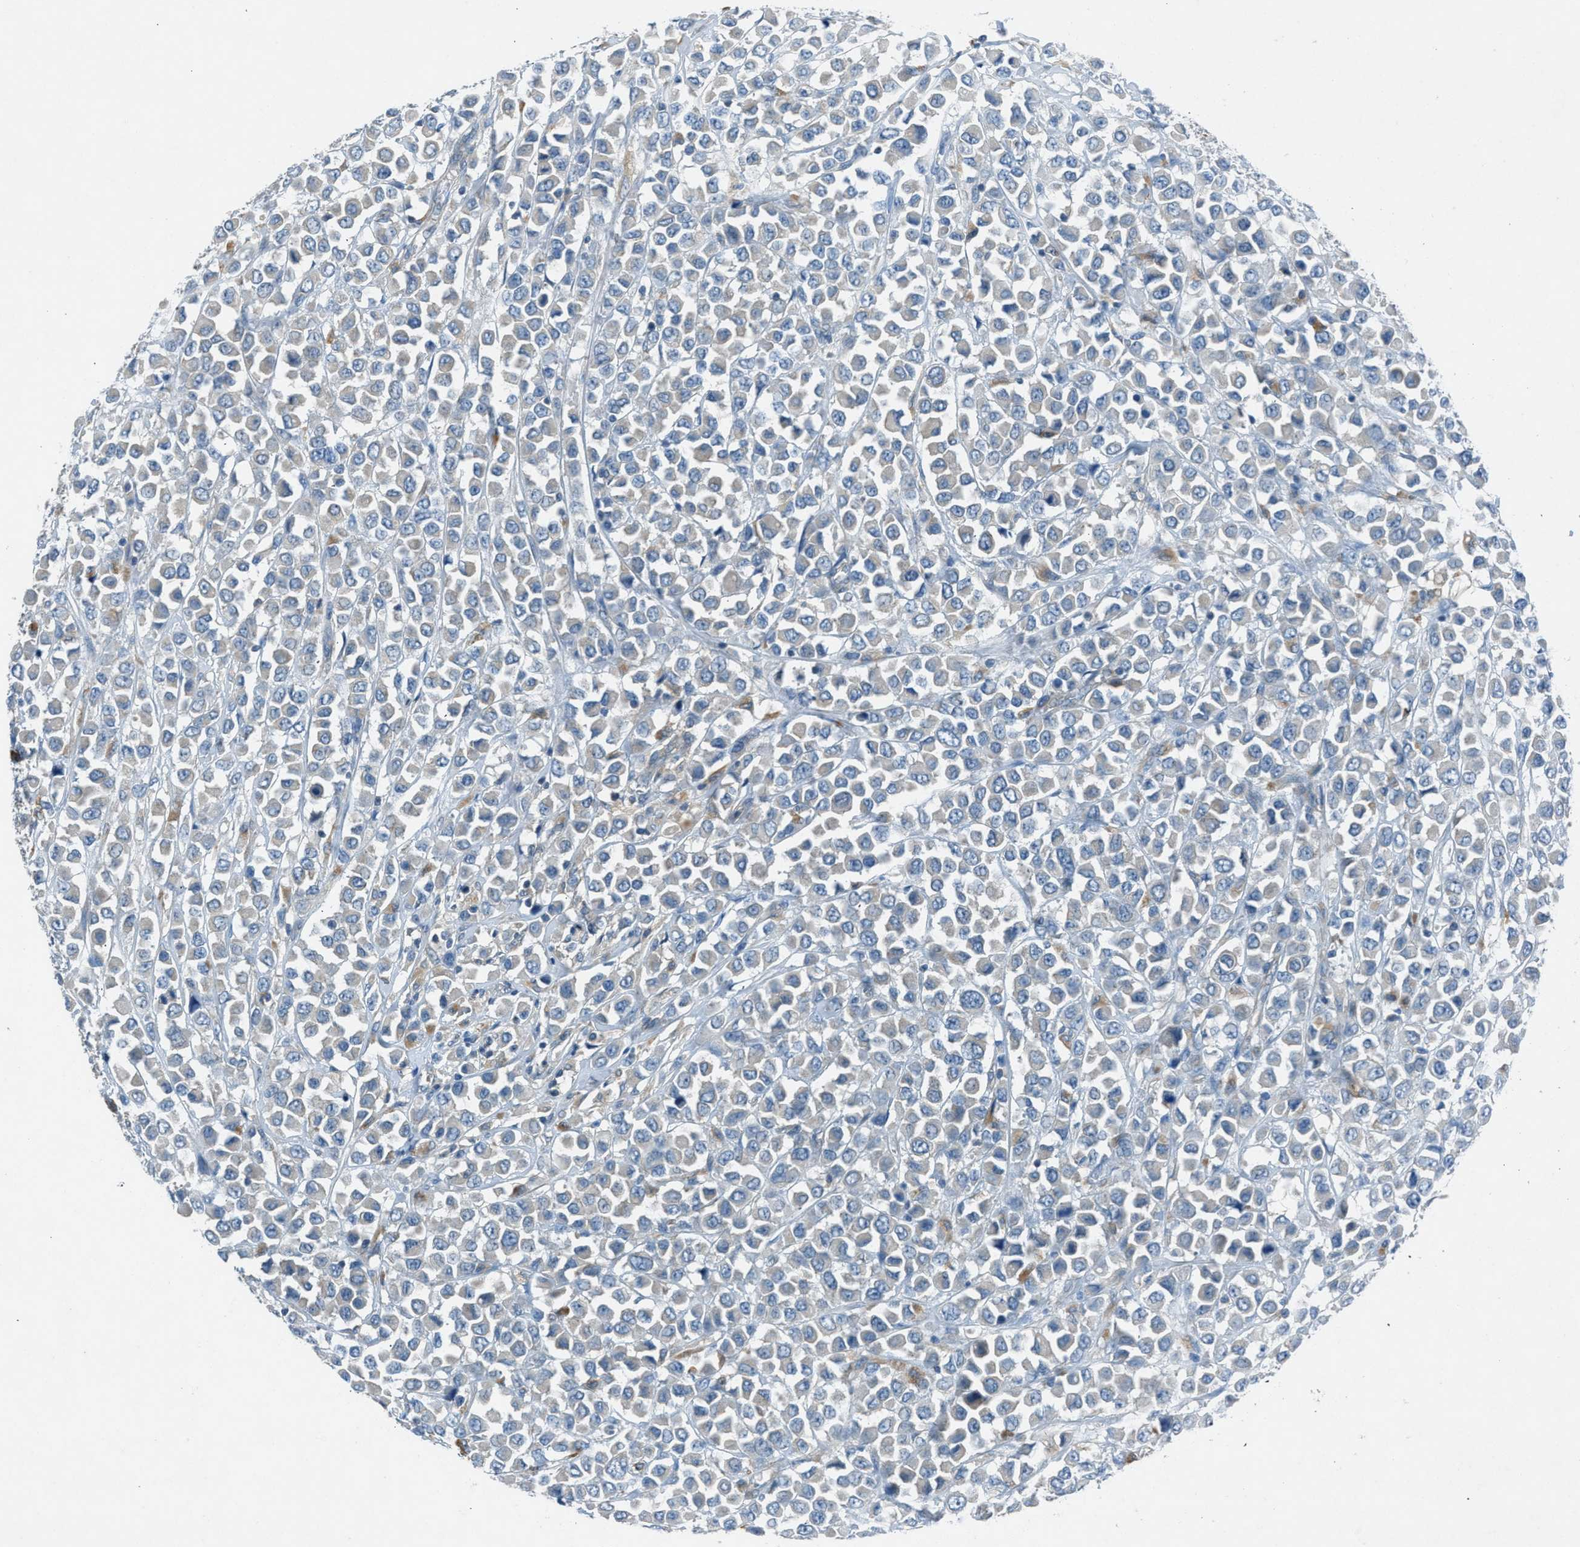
{"staining": {"intensity": "weak", "quantity": "<25%", "location": "cytoplasmic/membranous"}, "tissue": "breast cancer", "cell_type": "Tumor cells", "image_type": "cancer", "snomed": [{"axis": "morphology", "description": "Duct carcinoma"}, {"axis": "topography", "description": "Breast"}], "caption": "Tumor cells show no significant protein positivity in breast infiltrating ductal carcinoma.", "gene": "BMP1", "patient": {"sex": "female", "age": 61}}